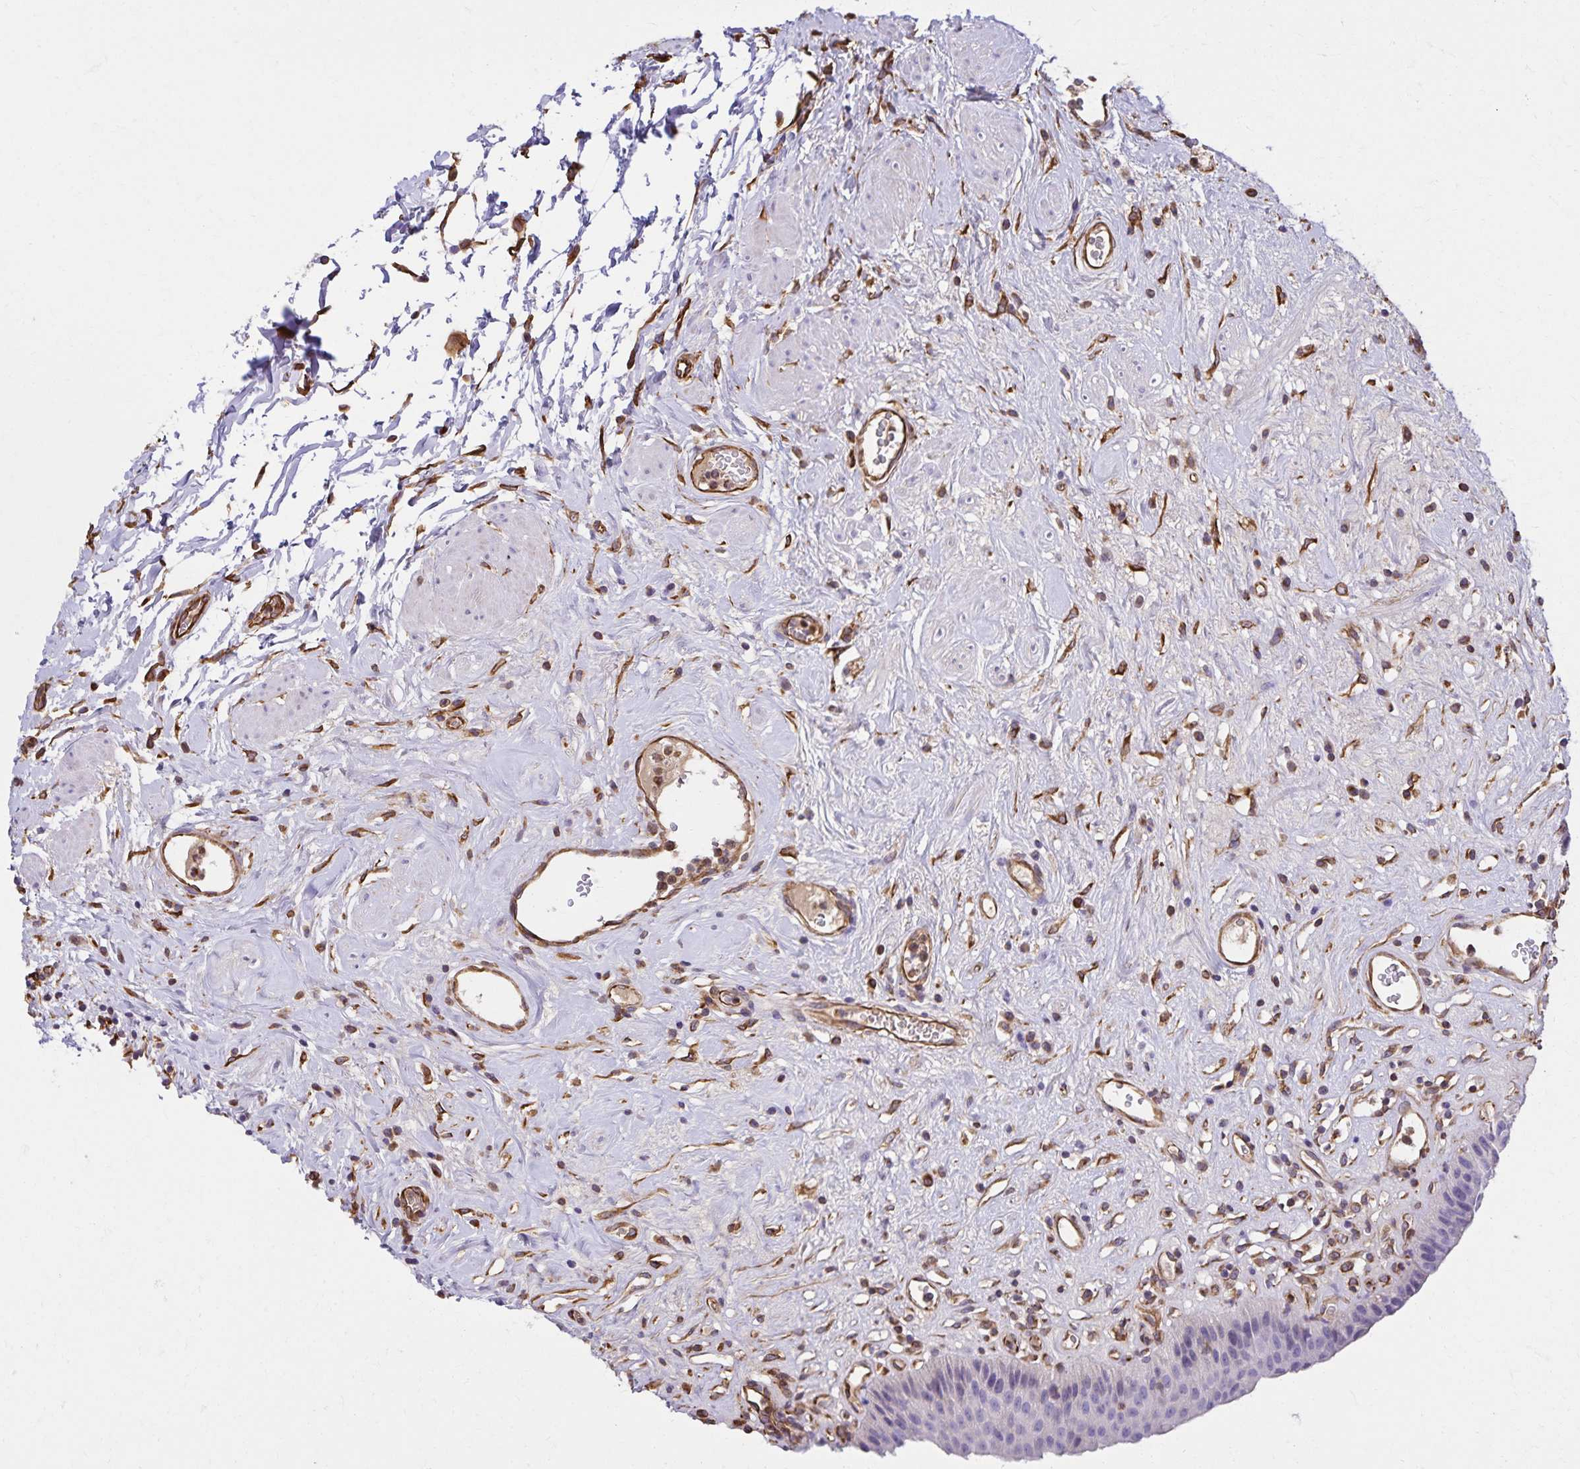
{"staining": {"intensity": "negative", "quantity": "none", "location": "none"}, "tissue": "urinary bladder", "cell_type": "Urothelial cells", "image_type": "normal", "snomed": [{"axis": "morphology", "description": "Normal tissue, NOS"}, {"axis": "topography", "description": "Urinary bladder"}], "caption": "IHC of normal urinary bladder demonstrates no expression in urothelial cells.", "gene": "TRPV6", "patient": {"sex": "female", "age": 56}}